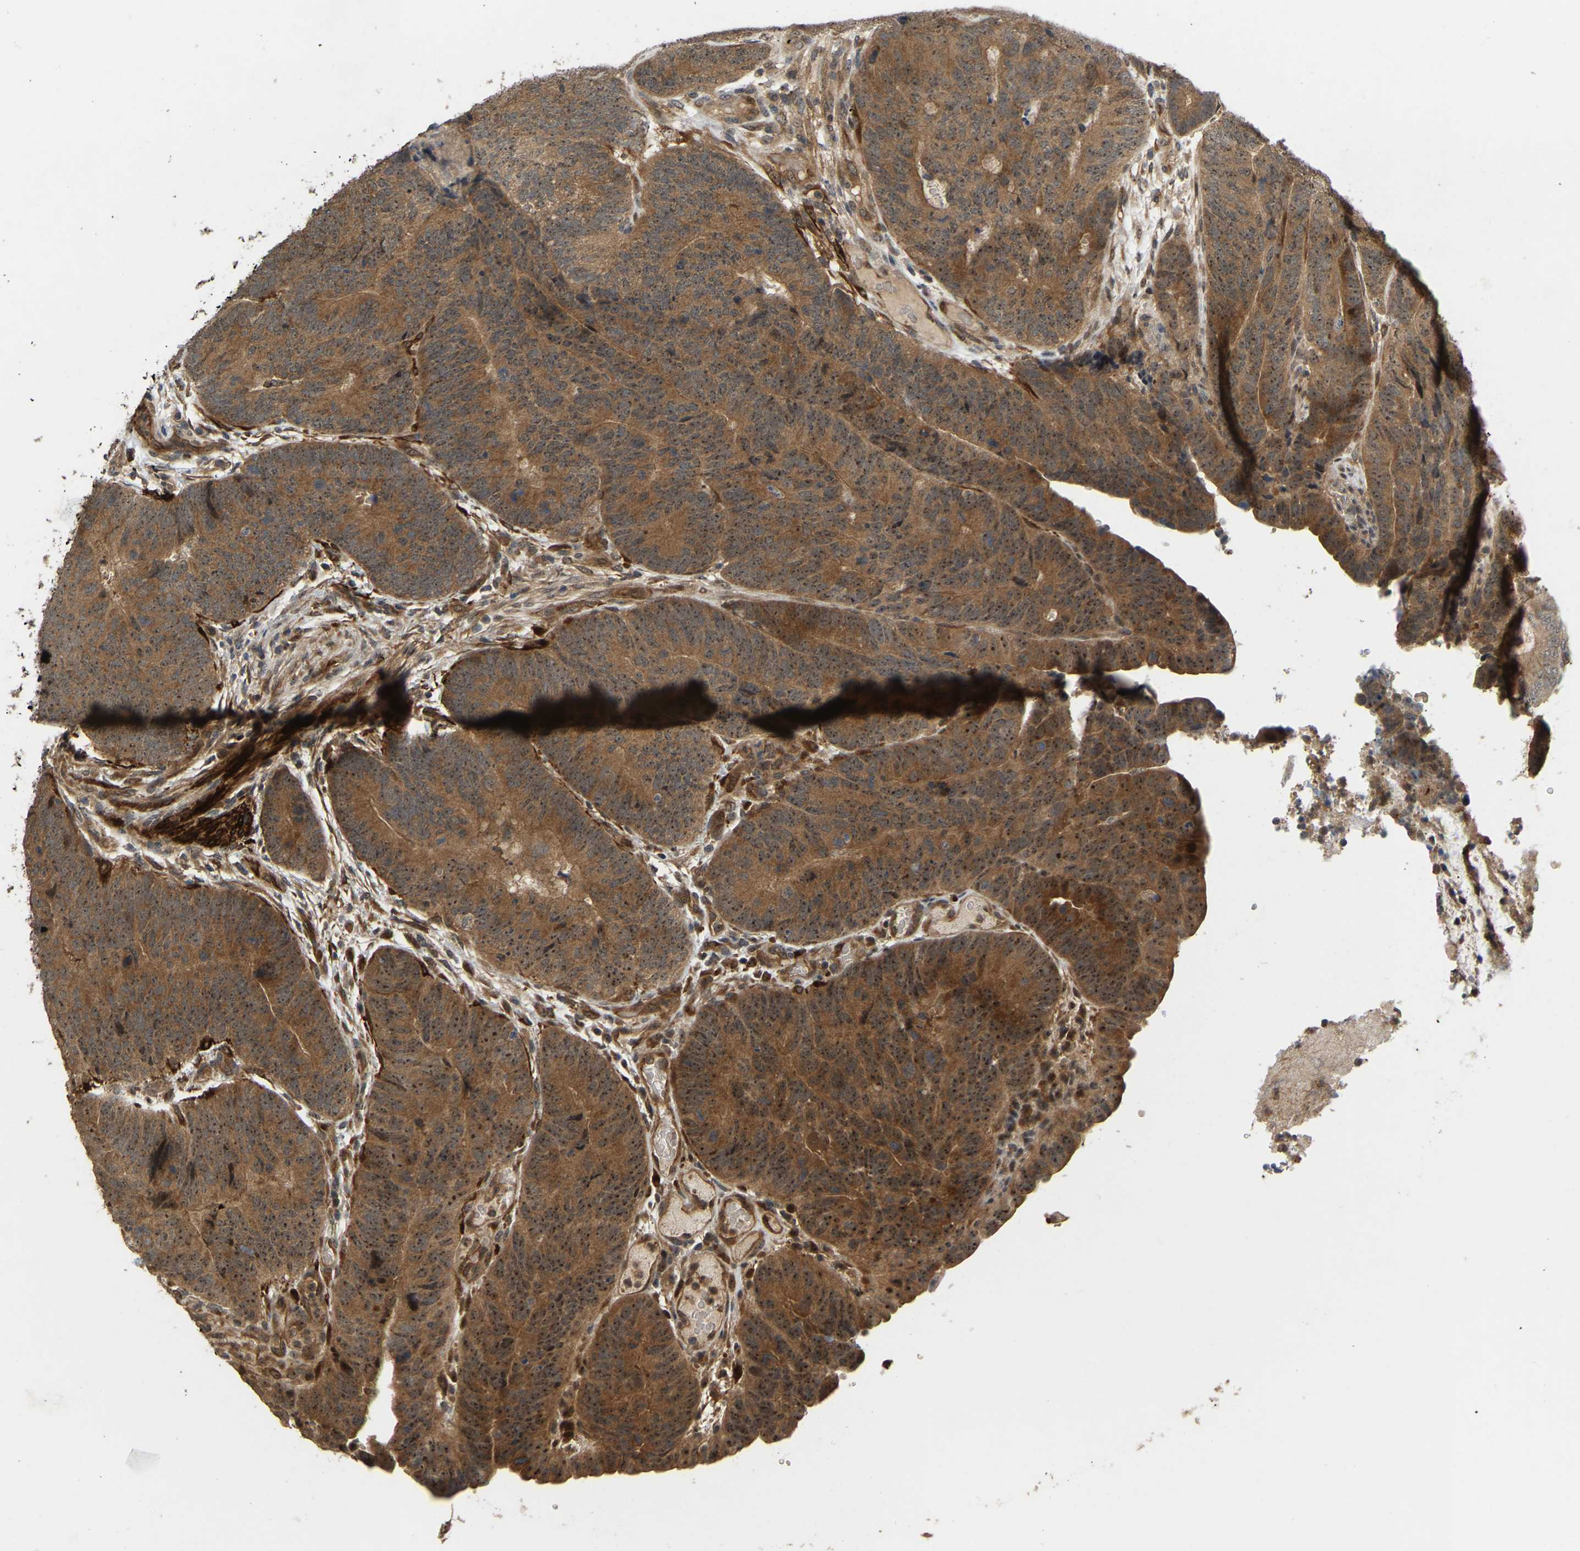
{"staining": {"intensity": "strong", "quantity": ">75%", "location": "cytoplasmic/membranous,nuclear"}, "tissue": "colorectal cancer", "cell_type": "Tumor cells", "image_type": "cancer", "snomed": [{"axis": "morphology", "description": "Adenocarcinoma, NOS"}, {"axis": "topography", "description": "Colon"}], "caption": "Immunohistochemical staining of human colorectal cancer (adenocarcinoma) demonstrates strong cytoplasmic/membranous and nuclear protein positivity in about >75% of tumor cells.", "gene": "LIMK2", "patient": {"sex": "female", "age": 67}}